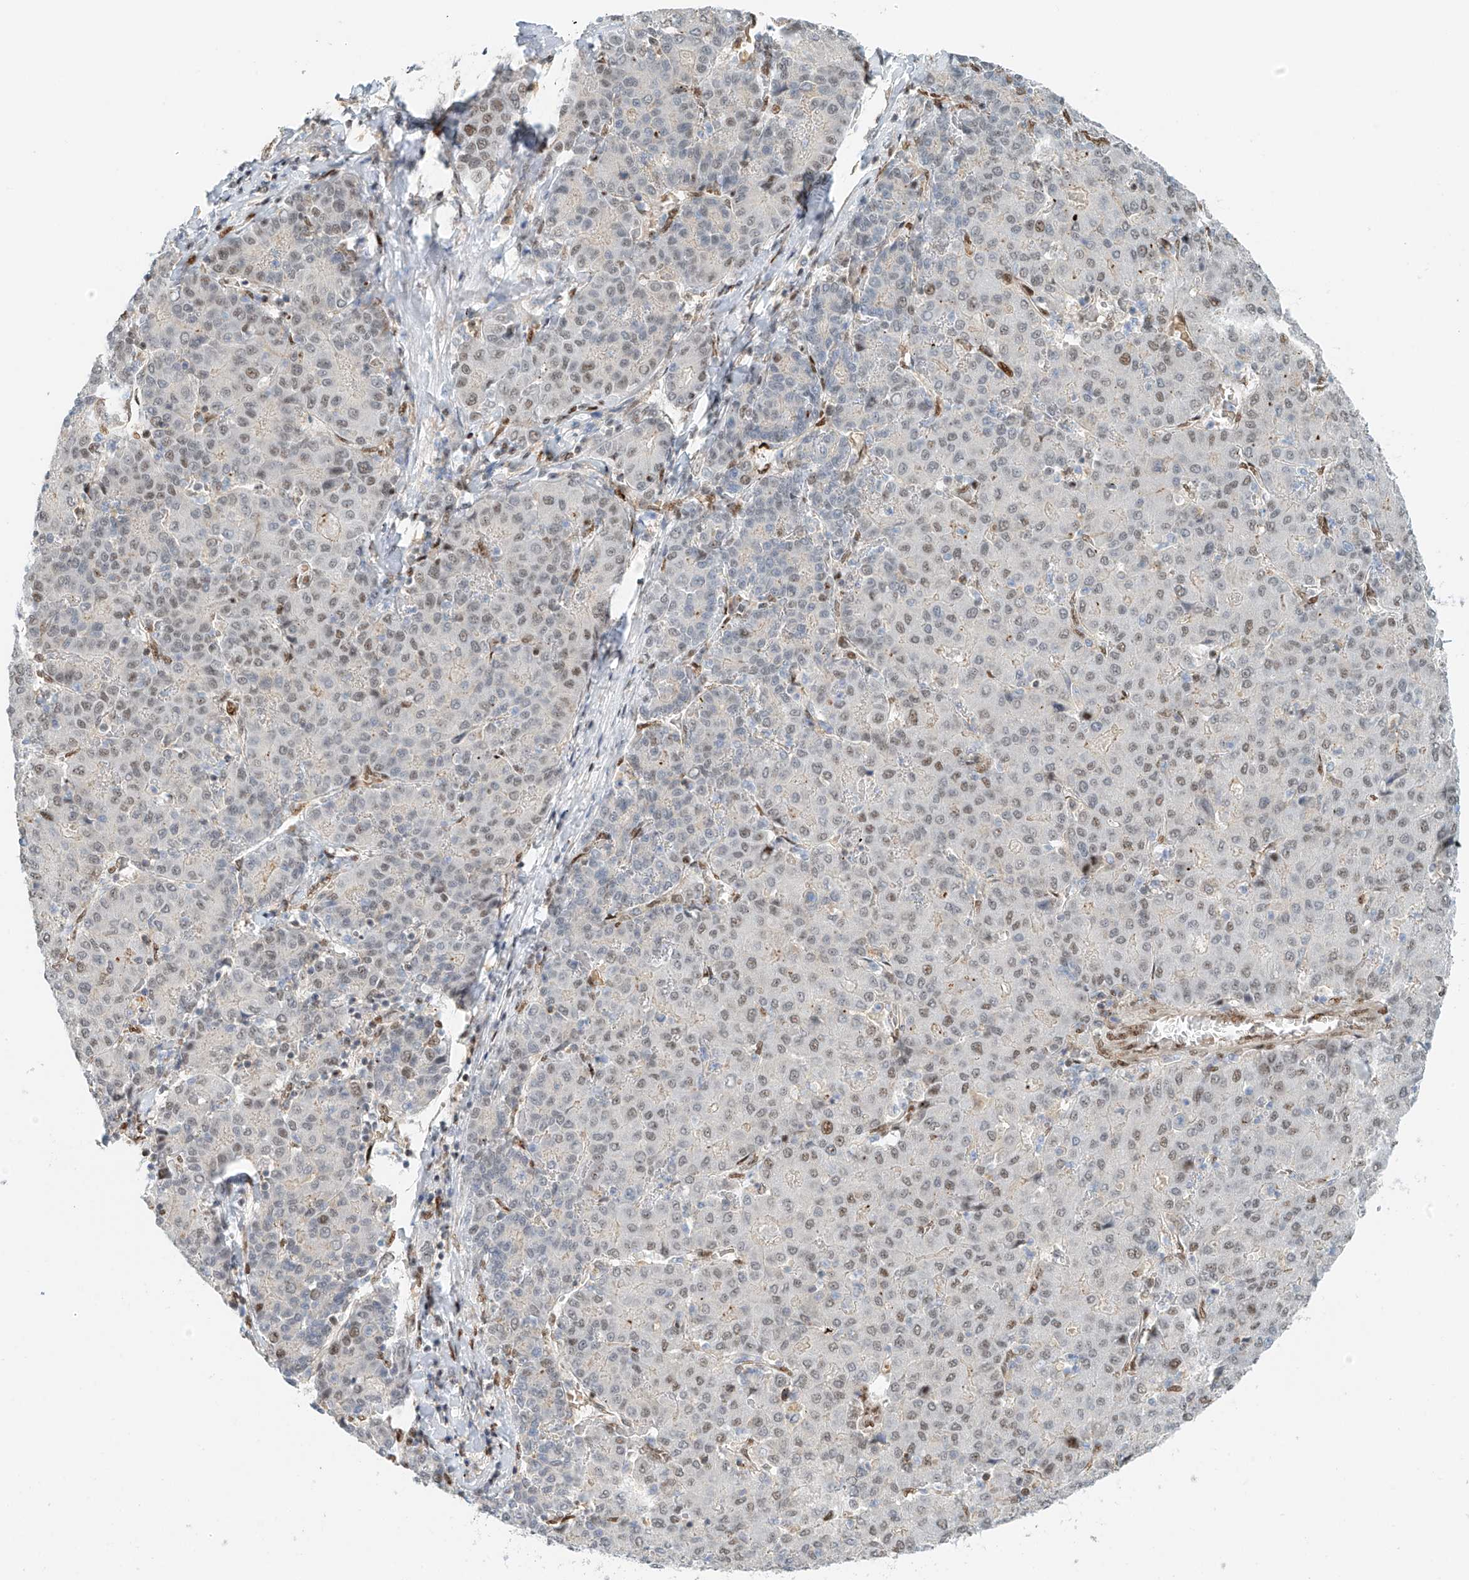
{"staining": {"intensity": "moderate", "quantity": "<25%", "location": "nuclear"}, "tissue": "liver cancer", "cell_type": "Tumor cells", "image_type": "cancer", "snomed": [{"axis": "morphology", "description": "Carcinoma, Hepatocellular, NOS"}, {"axis": "topography", "description": "Liver"}], "caption": "The micrograph demonstrates immunohistochemical staining of liver cancer. There is moderate nuclear expression is seen in approximately <25% of tumor cells. The staining was performed using DAB to visualize the protein expression in brown, while the nuclei were stained in blue with hematoxylin (Magnification: 20x).", "gene": "ZNF514", "patient": {"sex": "male", "age": 65}}